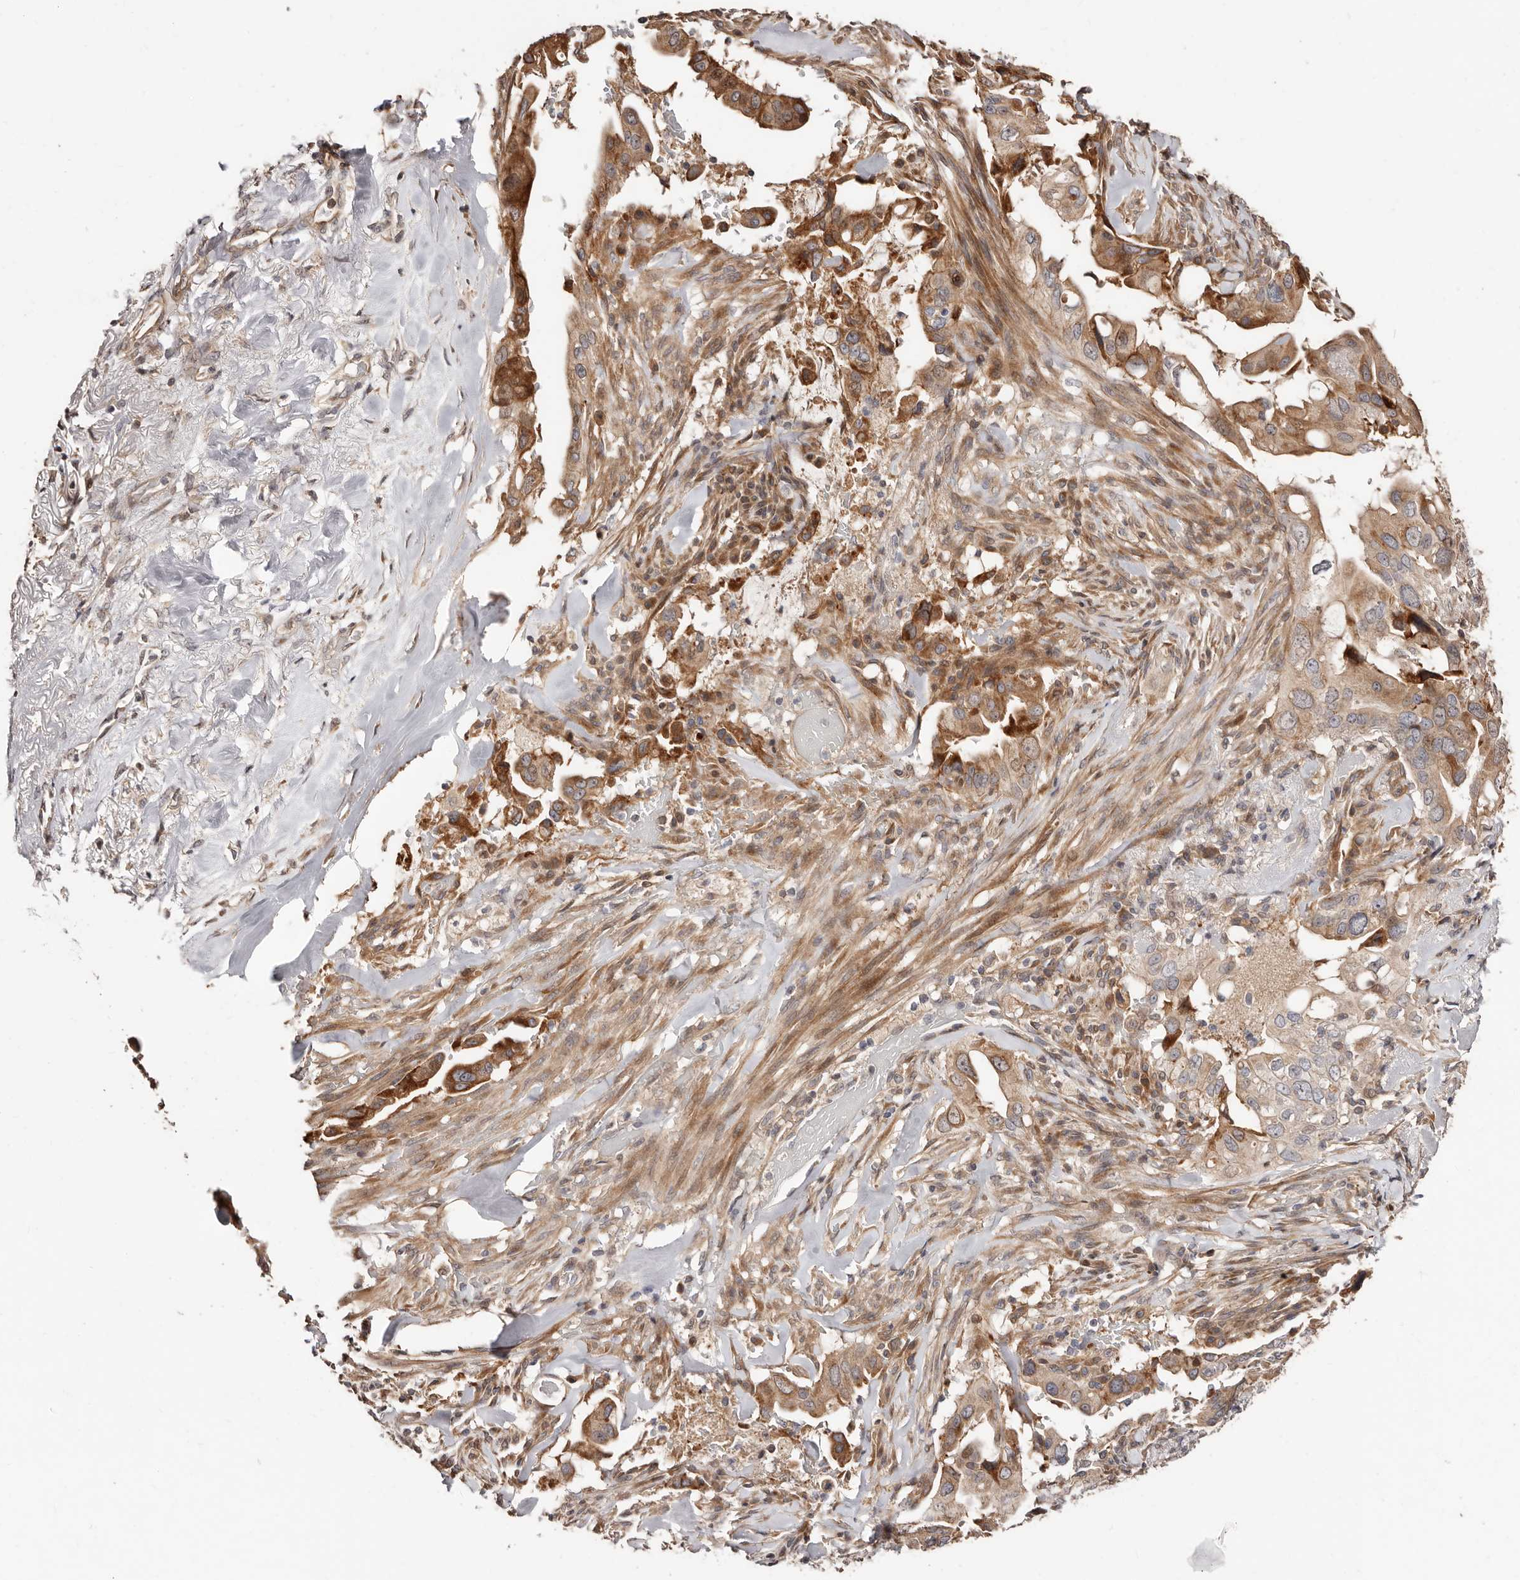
{"staining": {"intensity": "moderate", "quantity": ">75%", "location": "cytoplasmic/membranous"}, "tissue": "pancreatic cancer", "cell_type": "Tumor cells", "image_type": "cancer", "snomed": [{"axis": "morphology", "description": "Inflammation, NOS"}, {"axis": "morphology", "description": "Adenocarcinoma, NOS"}, {"axis": "topography", "description": "Pancreas"}], "caption": "Immunohistochemistry (IHC) photomicrograph of pancreatic cancer stained for a protein (brown), which exhibits medium levels of moderate cytoplasmic/membranous expression in about >75% of tumor cells.", "gene": "APOL6", "patient": {"sex": "female", "age": 56}}